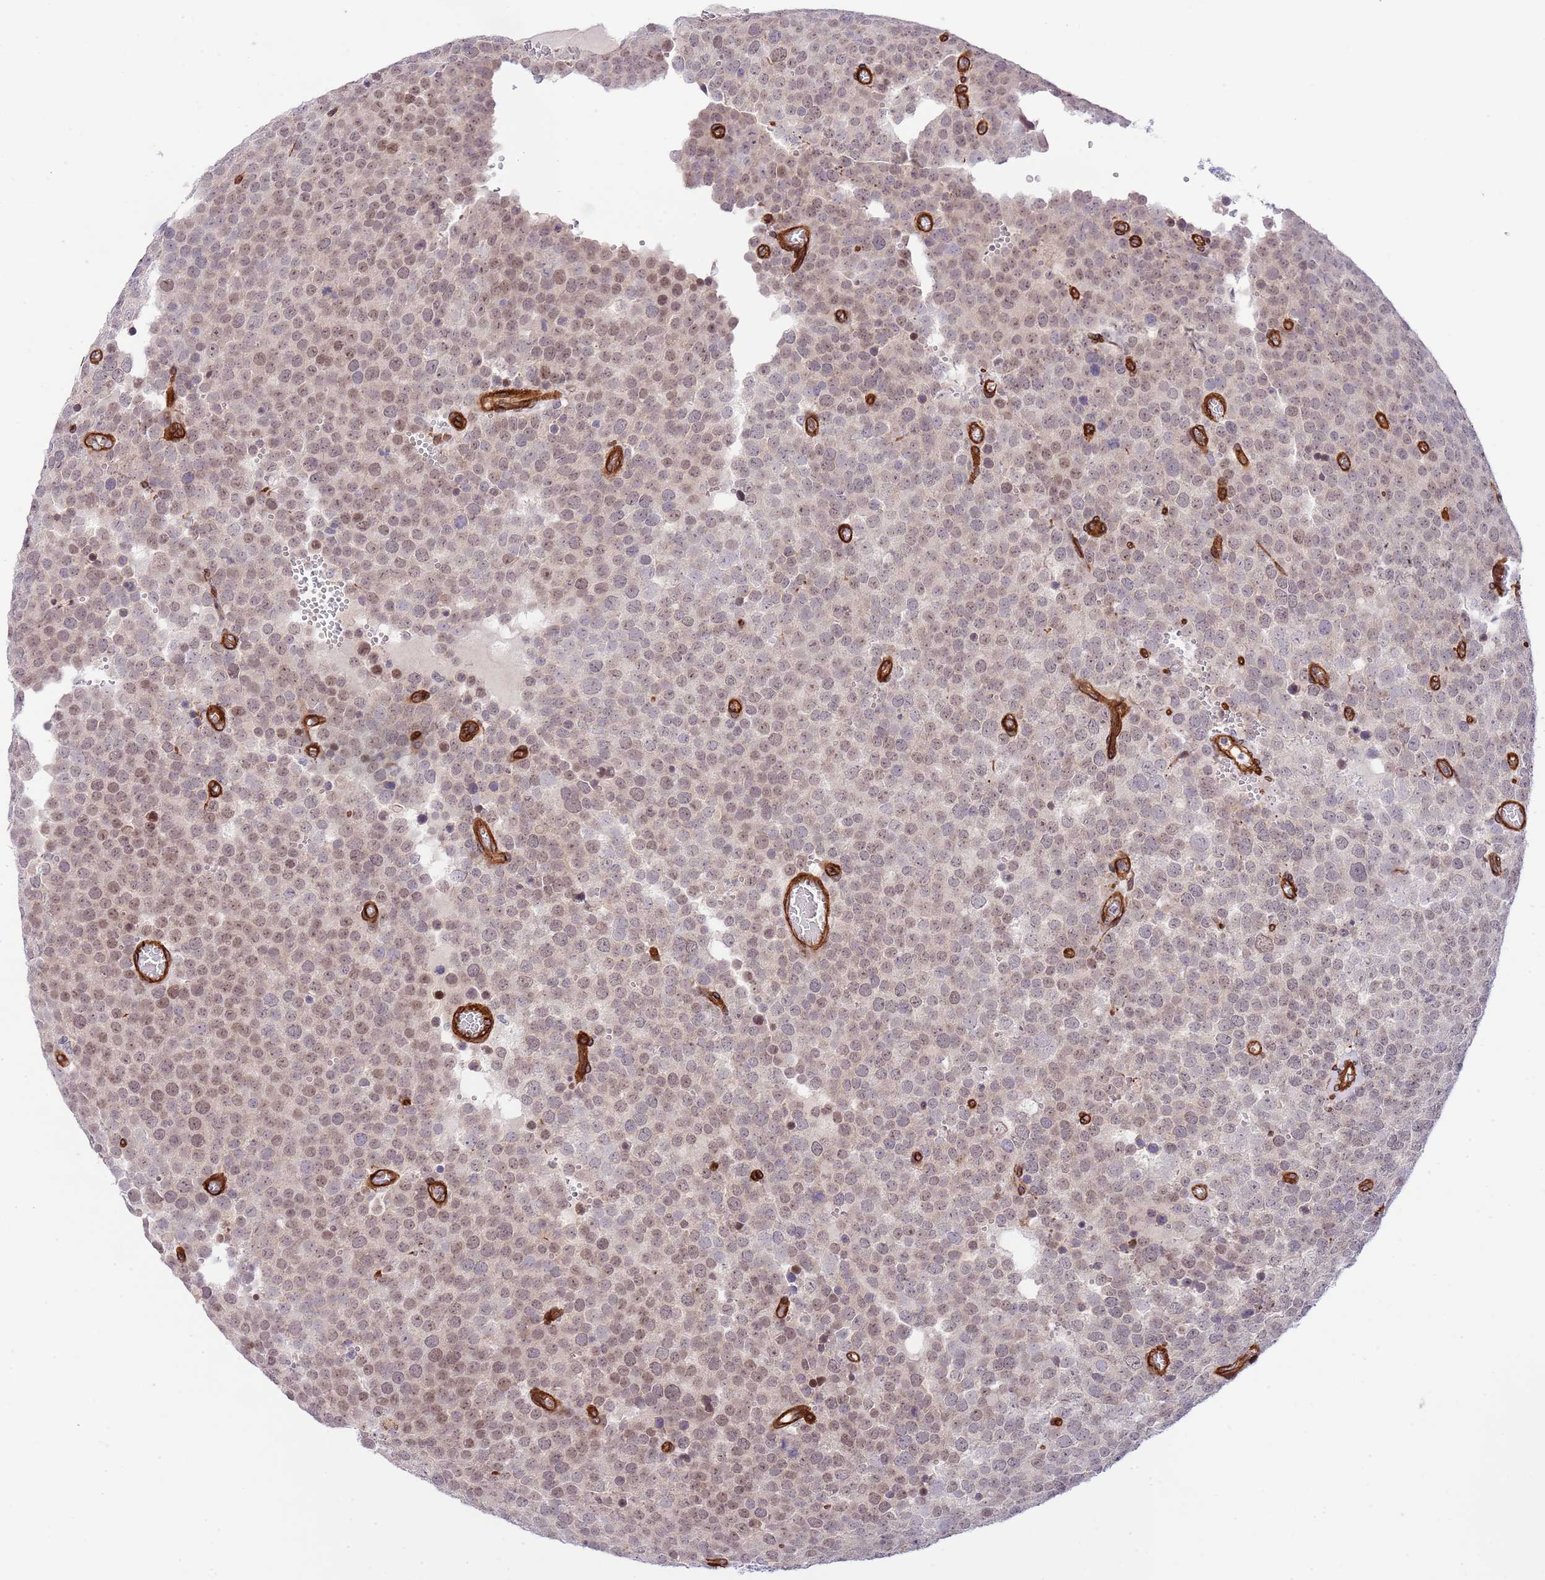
{"staining": {"intensity": "weak", "quantity": "25%-75%", "location": "nuclear"}, "tissue": "testis cancer", "cell_type": "Tumor cells", "image_type": "cancer", "snomed": [{"axis": "morphology", "description": "Normal tissue, NOS"}, {"axis": "morphology", "description": "Seminoma, NOS"}, {"axis": "topography", "description": "Testis"}], "caption": "This micrograph demonstrates testis cancer (seminoma) stained with immunohistochemistry (IHC) to label a protein in brown. The nuclear of tumor cells show weak positivity for the protein. Nuclei are counter-stained blue.", "gene": "NEK3", "patient": {"sex": "male", "age": 71}}